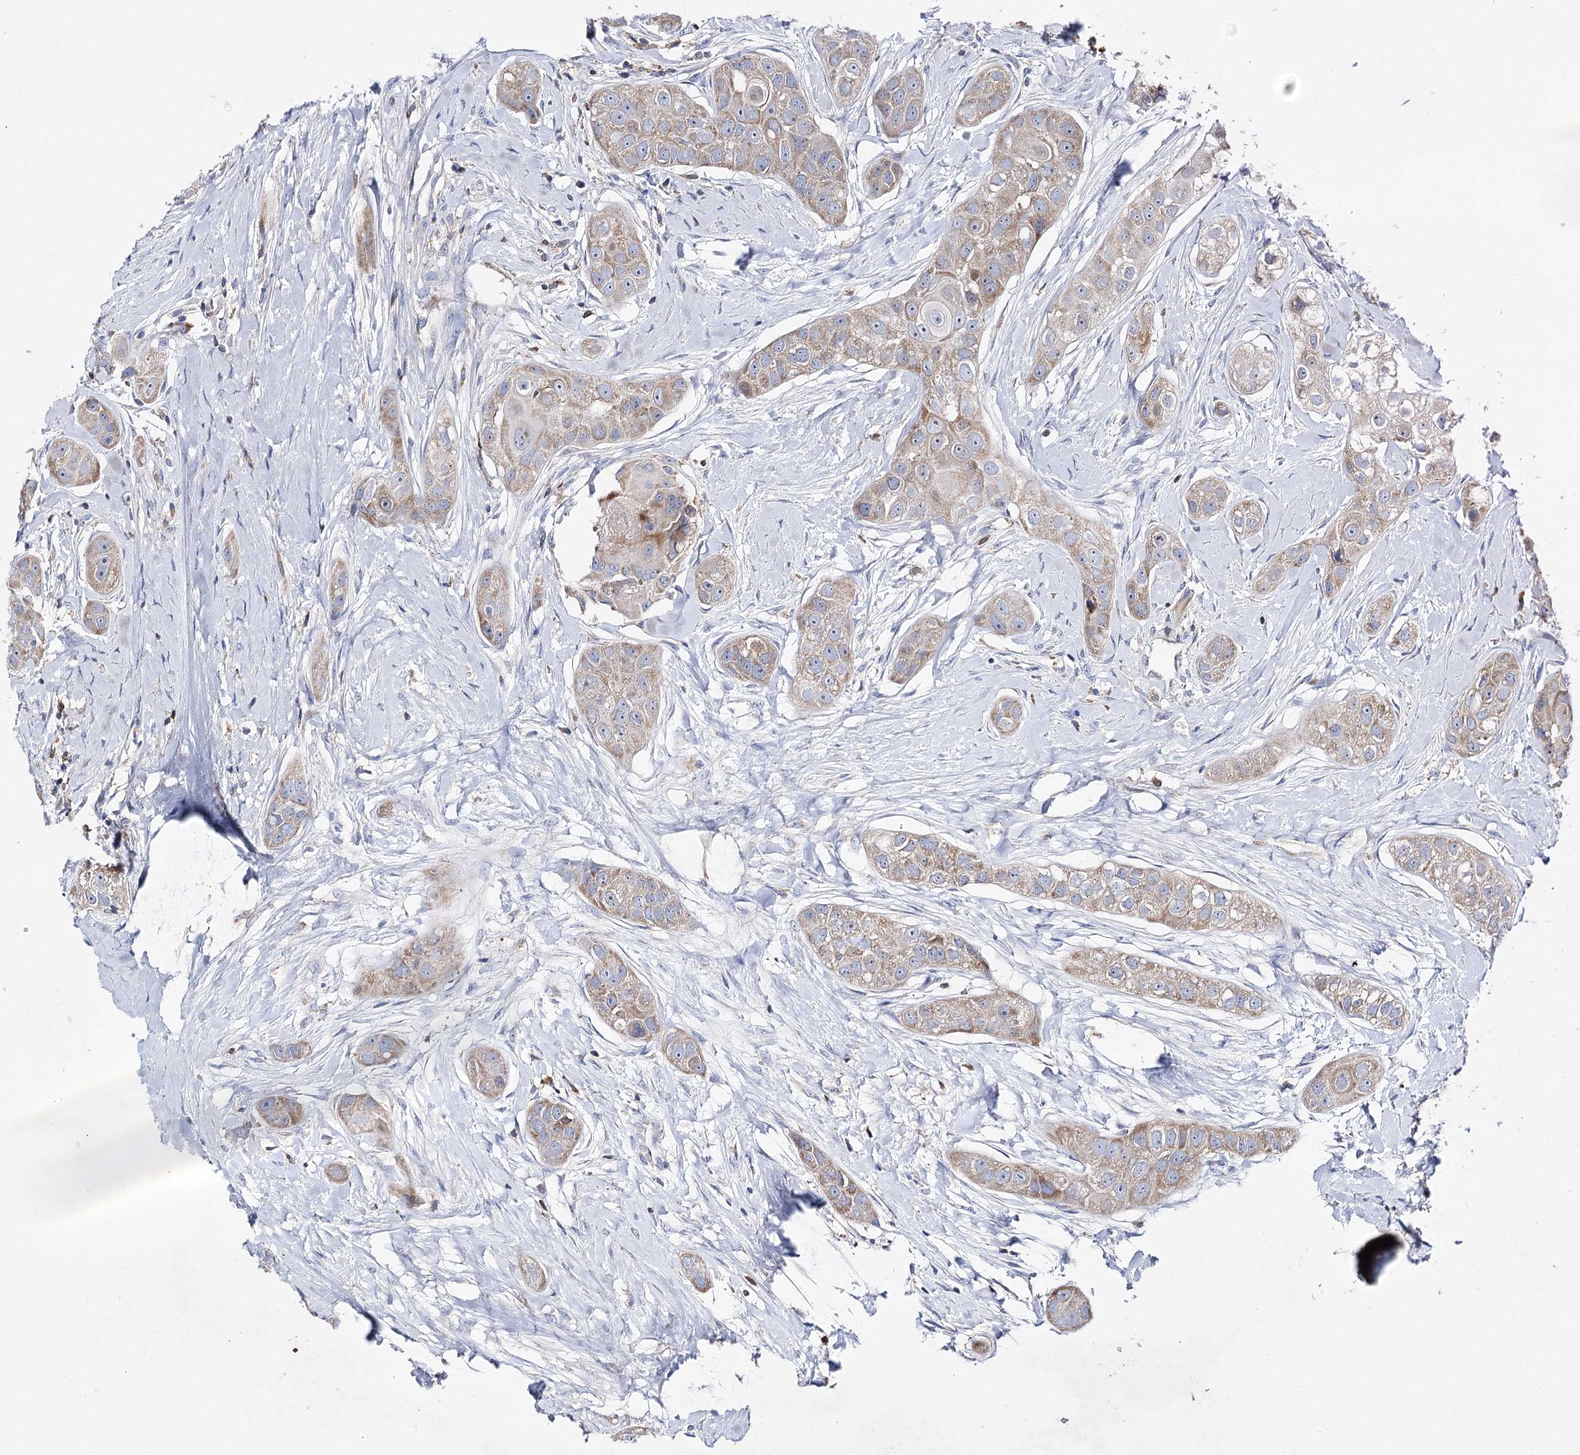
{"staining": {"intensity": "weak", "quantity": ">75%", "location": "cytoplasmic/membranous"}, "tissue": "head and neck cancer", "cell_type": "Tumor cells", "image_type": "cancer", "snomed": [{"axis": "morphology", "description": "Normal tissue, NOS"}, {"axis": "morphology", "description": "Squamous cell carcinoma, NOS"}, {"axis": "topography", "description": "Skeletal muscle"}, {"axis": "topography", "description": "Head-Neck"}], "caption": "Immunohistochemical staining of head and neck cancer (squamous cell carcinoma) displays low levels of weak cytoplasmic/membranous protein staining in approximately >75% of tumor cells.", "gene": "COX15", "patient": {"sex": "male", "age": 51}}